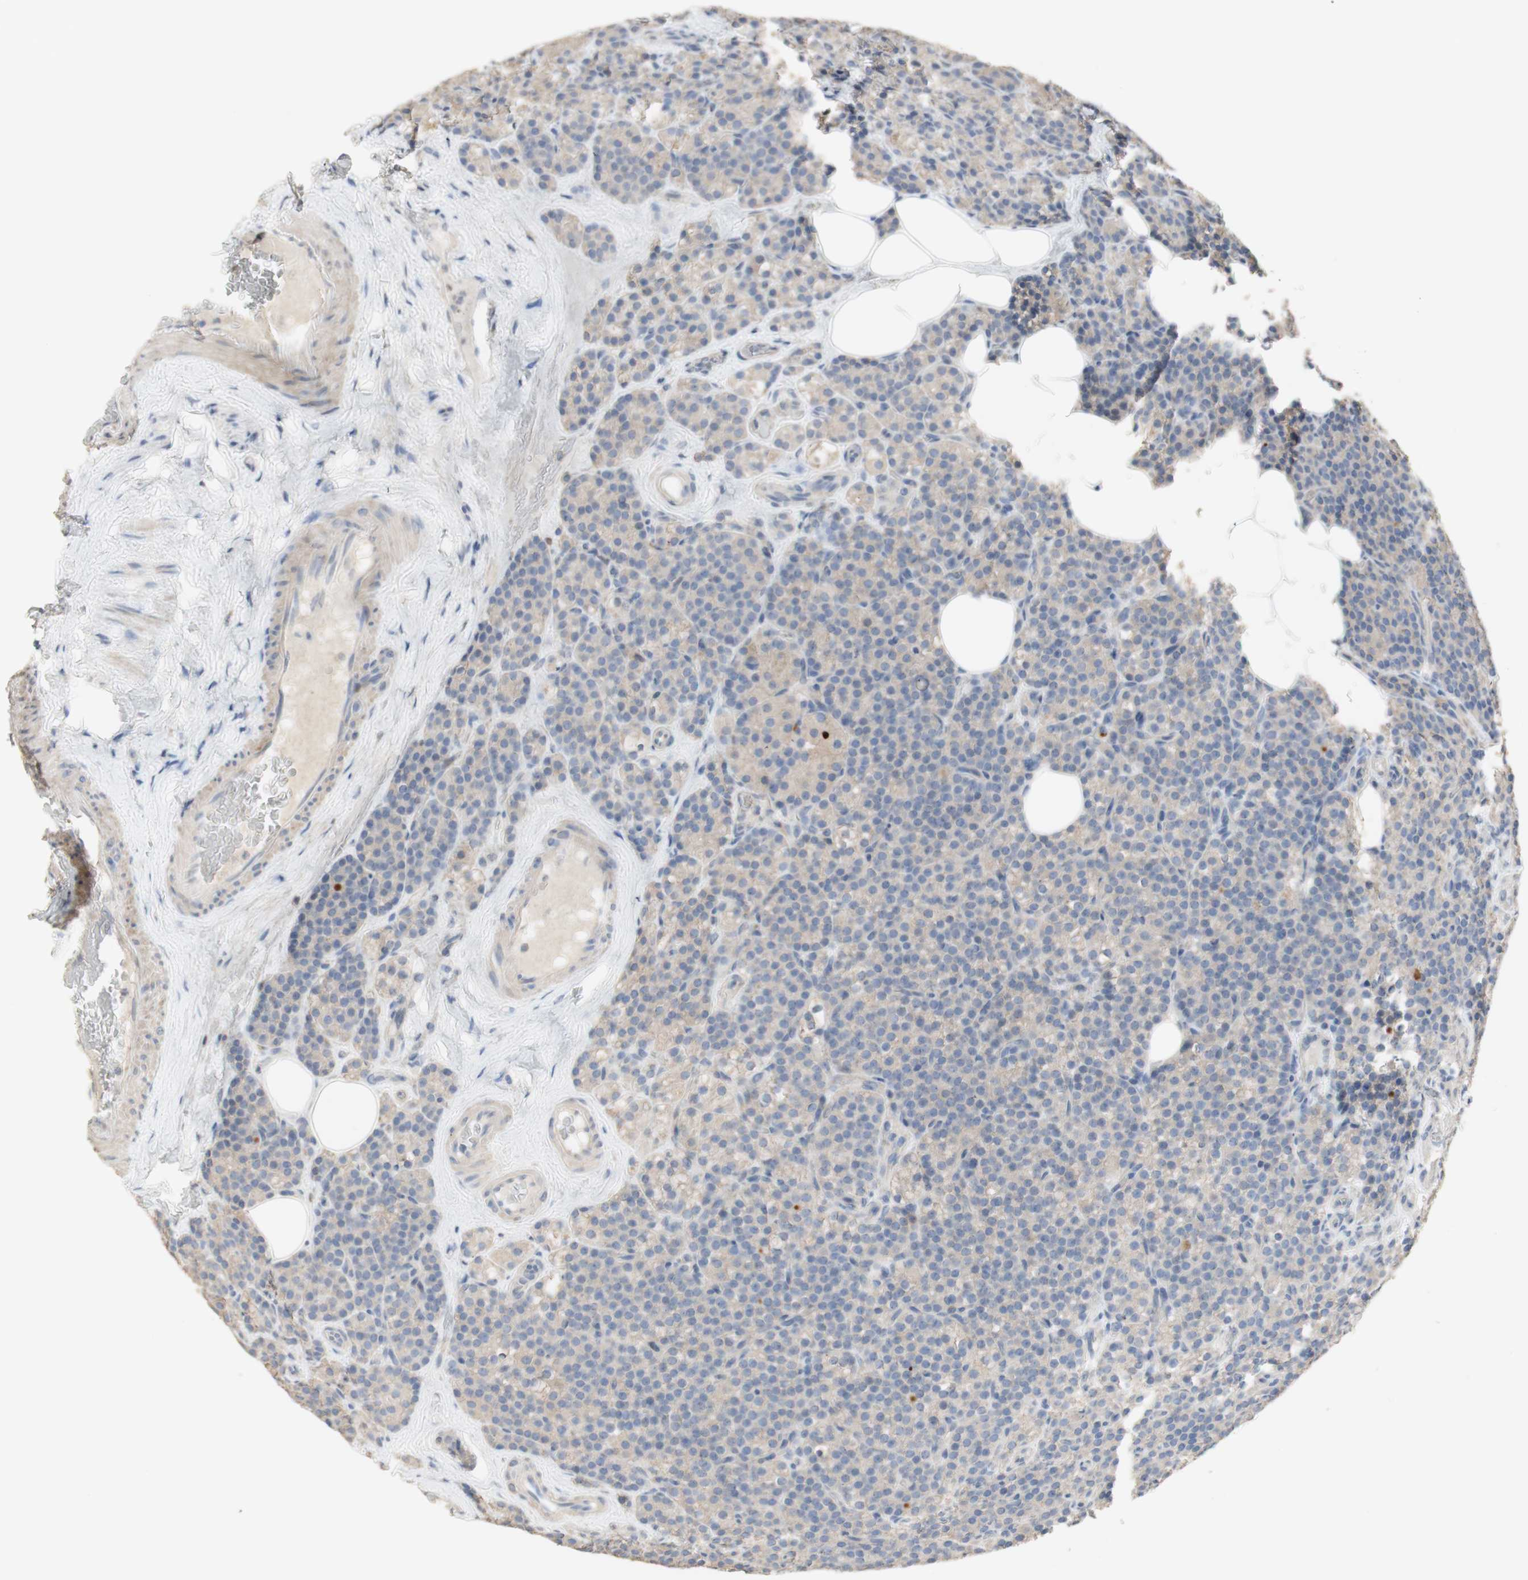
{"staining": {"intensity": "weak", "quantity": ">75%", "location": "cytoplasmic/membranous"}, "tissue": "parathyroid gland", "cell_type": "Glandular cells", "image_type": "normal", "snomed": [{"axis": "morphology", "description": "Normal tissue, NOS"}, {"axis": "topography", "description": "Parathyroid gland"}], "caption": "Brown immunohistochemical staining in normal parathyroid gland demonstrates weak cytoplasmic/membranous staining in about >75% of glandular cells.", "gene": "MANEA", "patient": {"sex": "female", "age": 57}}